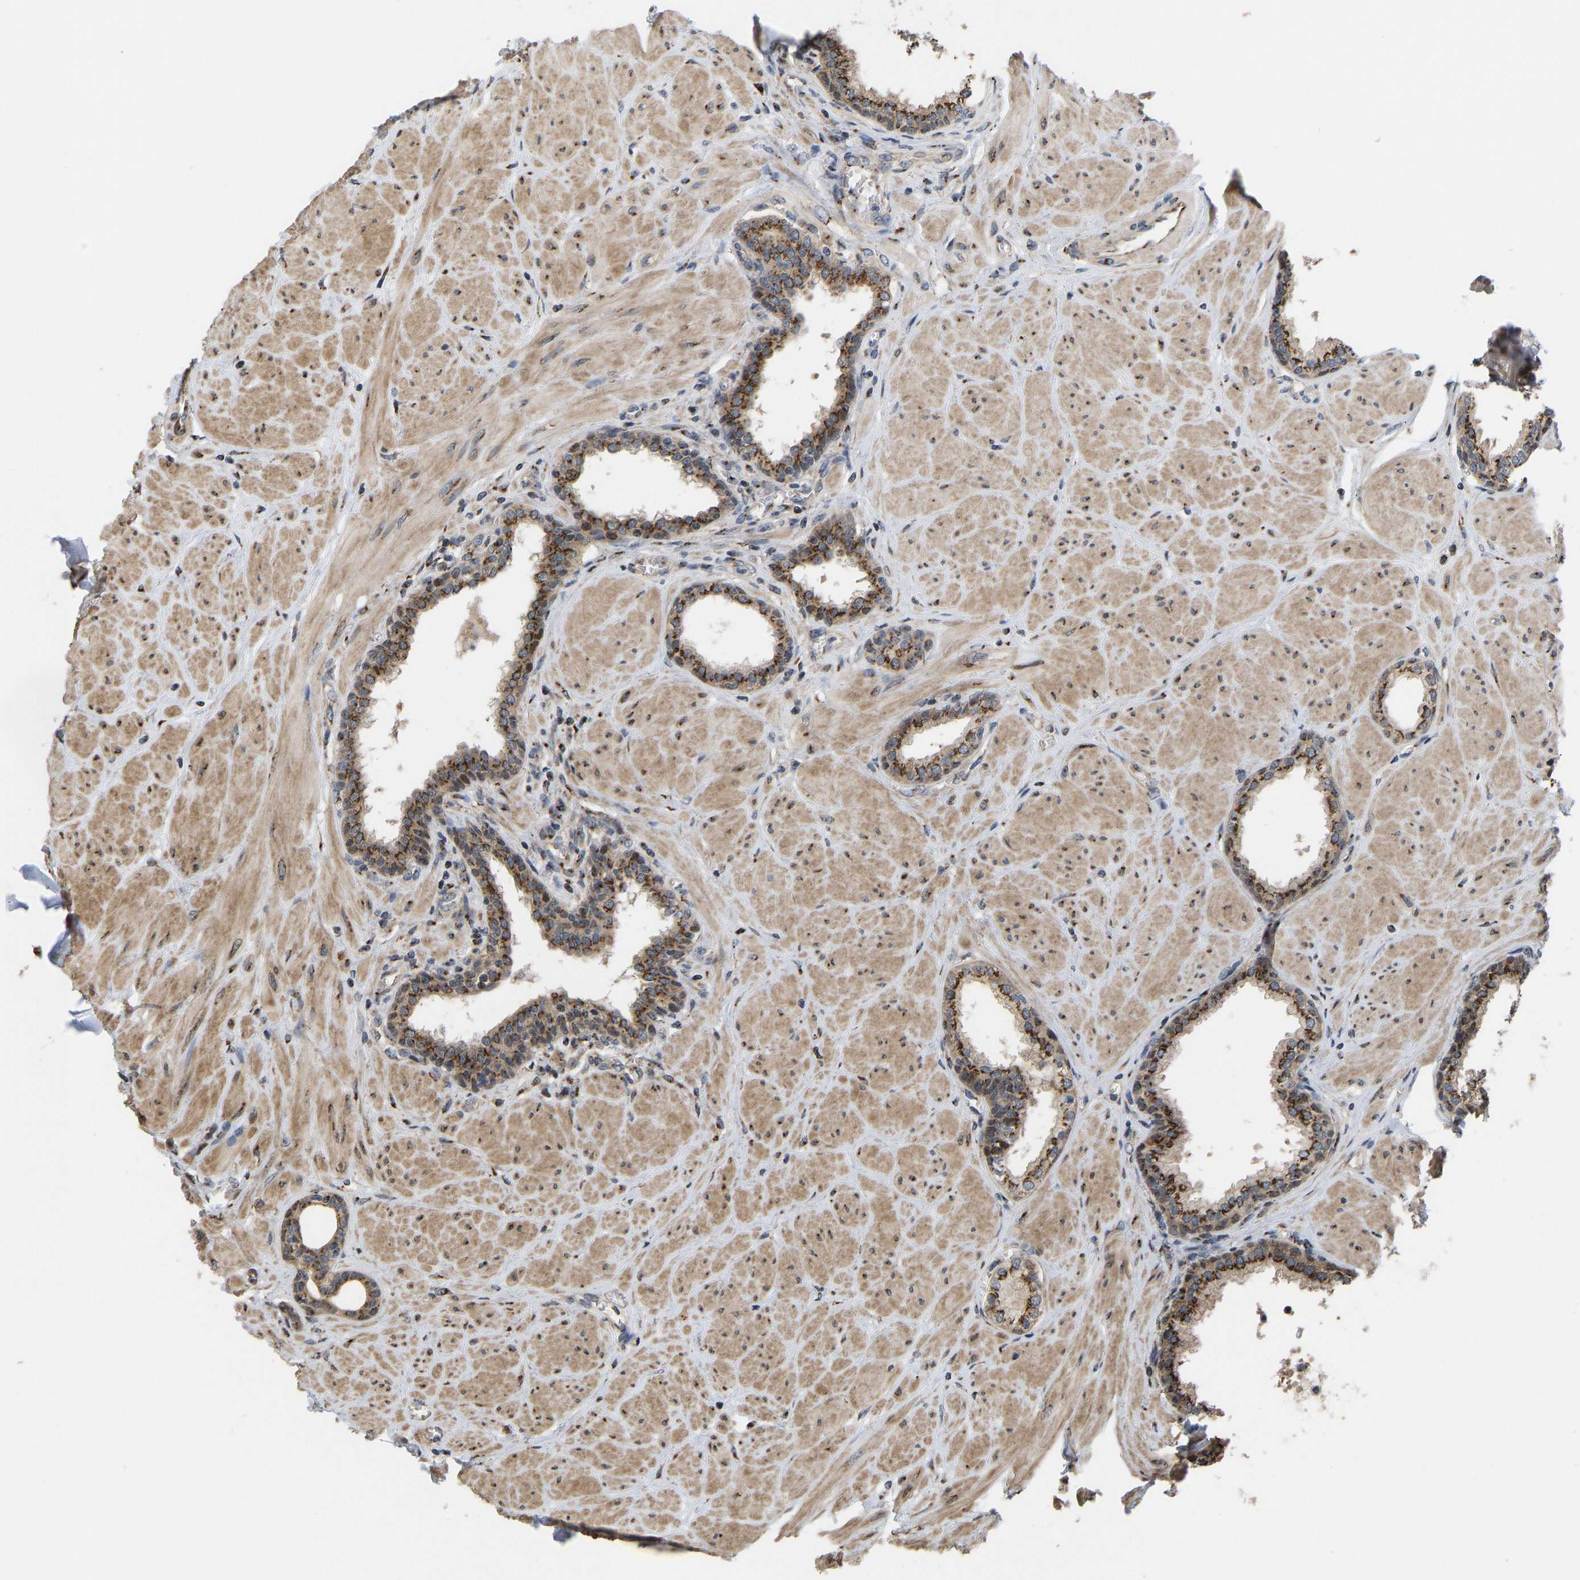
{"staining": {"intensity": "strong", "quantity": ">75%", "location": "cytoplasmic/membranous"}, "tissue": "prostate", "cell_type": "Glandular cells", "image_type": "normal", "snomed": [{"axis": "morphology", "description": "Normal tissue, NOS"}, {"axis": "topography", "description": "Prostate"}], "caption": "A high-resolution image shows IHC staining of benign prostate, which exhibits strong cytoplasmic/membranous staining in about >75% of glandular cells. The protein of interest is stained brown, and the nuclei are stained in blue (DAB IHC with brightfield microscopy, high magnification).", "gene": "YIPF4", "patient": {"sex": "male", "age": 51}}